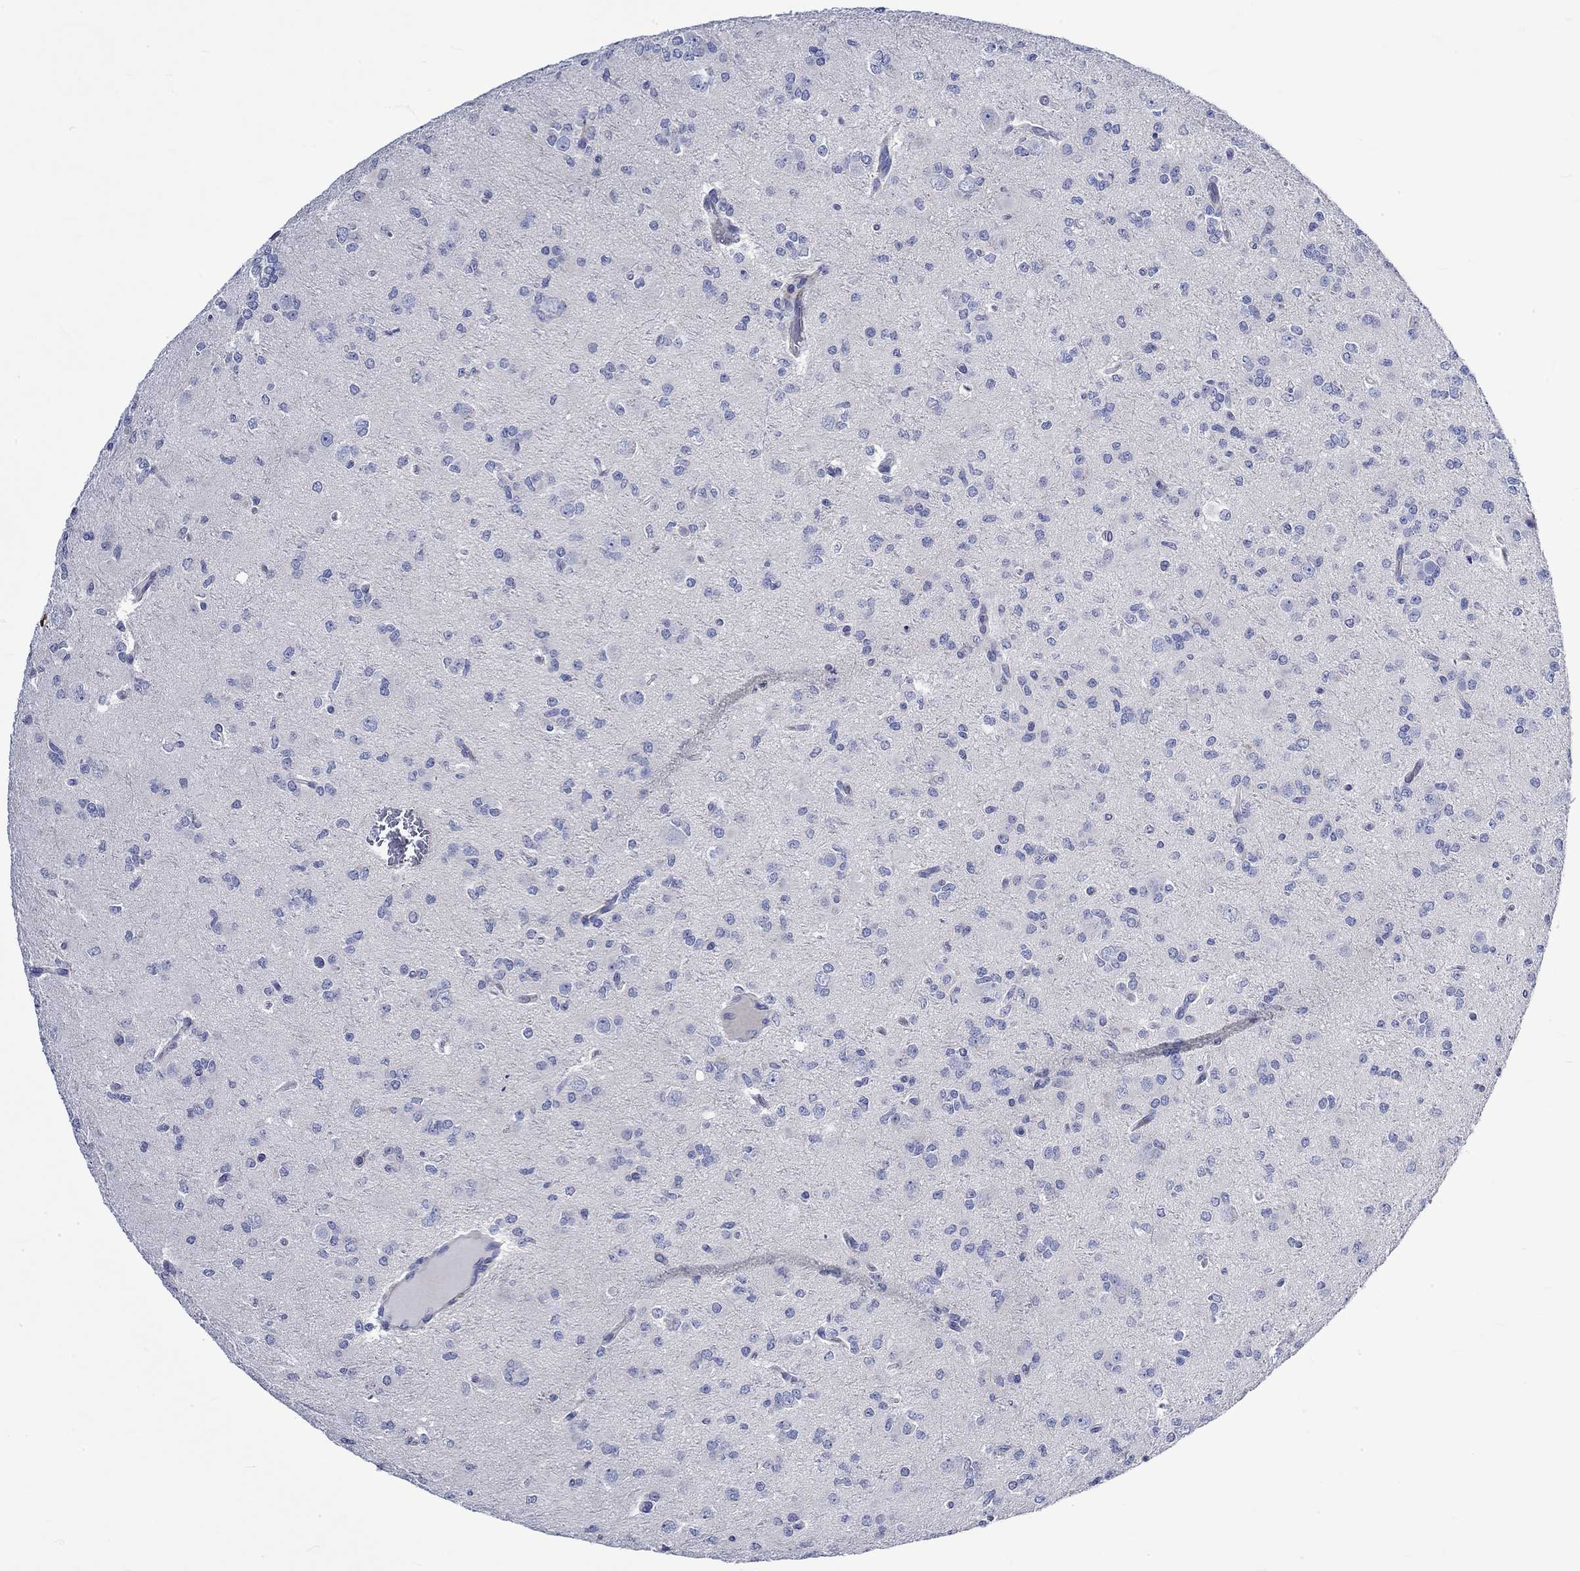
{"staining": {"intensity": "negative", "quantity": "none", "location": "none"}, "tissue": "glioma", "cell_type": "Tumor cells", "image_type": "cancer", "snomed": [{"axis": "morphology", "description": "Glioma, malignant, Low grade"}, {"axis": "topography", "description": "Brain"}], "caption": "Tumor cells show no significant expression in glioma.", "gene": "NRIP3", "patient": {"sex": "male", "age": 27}}